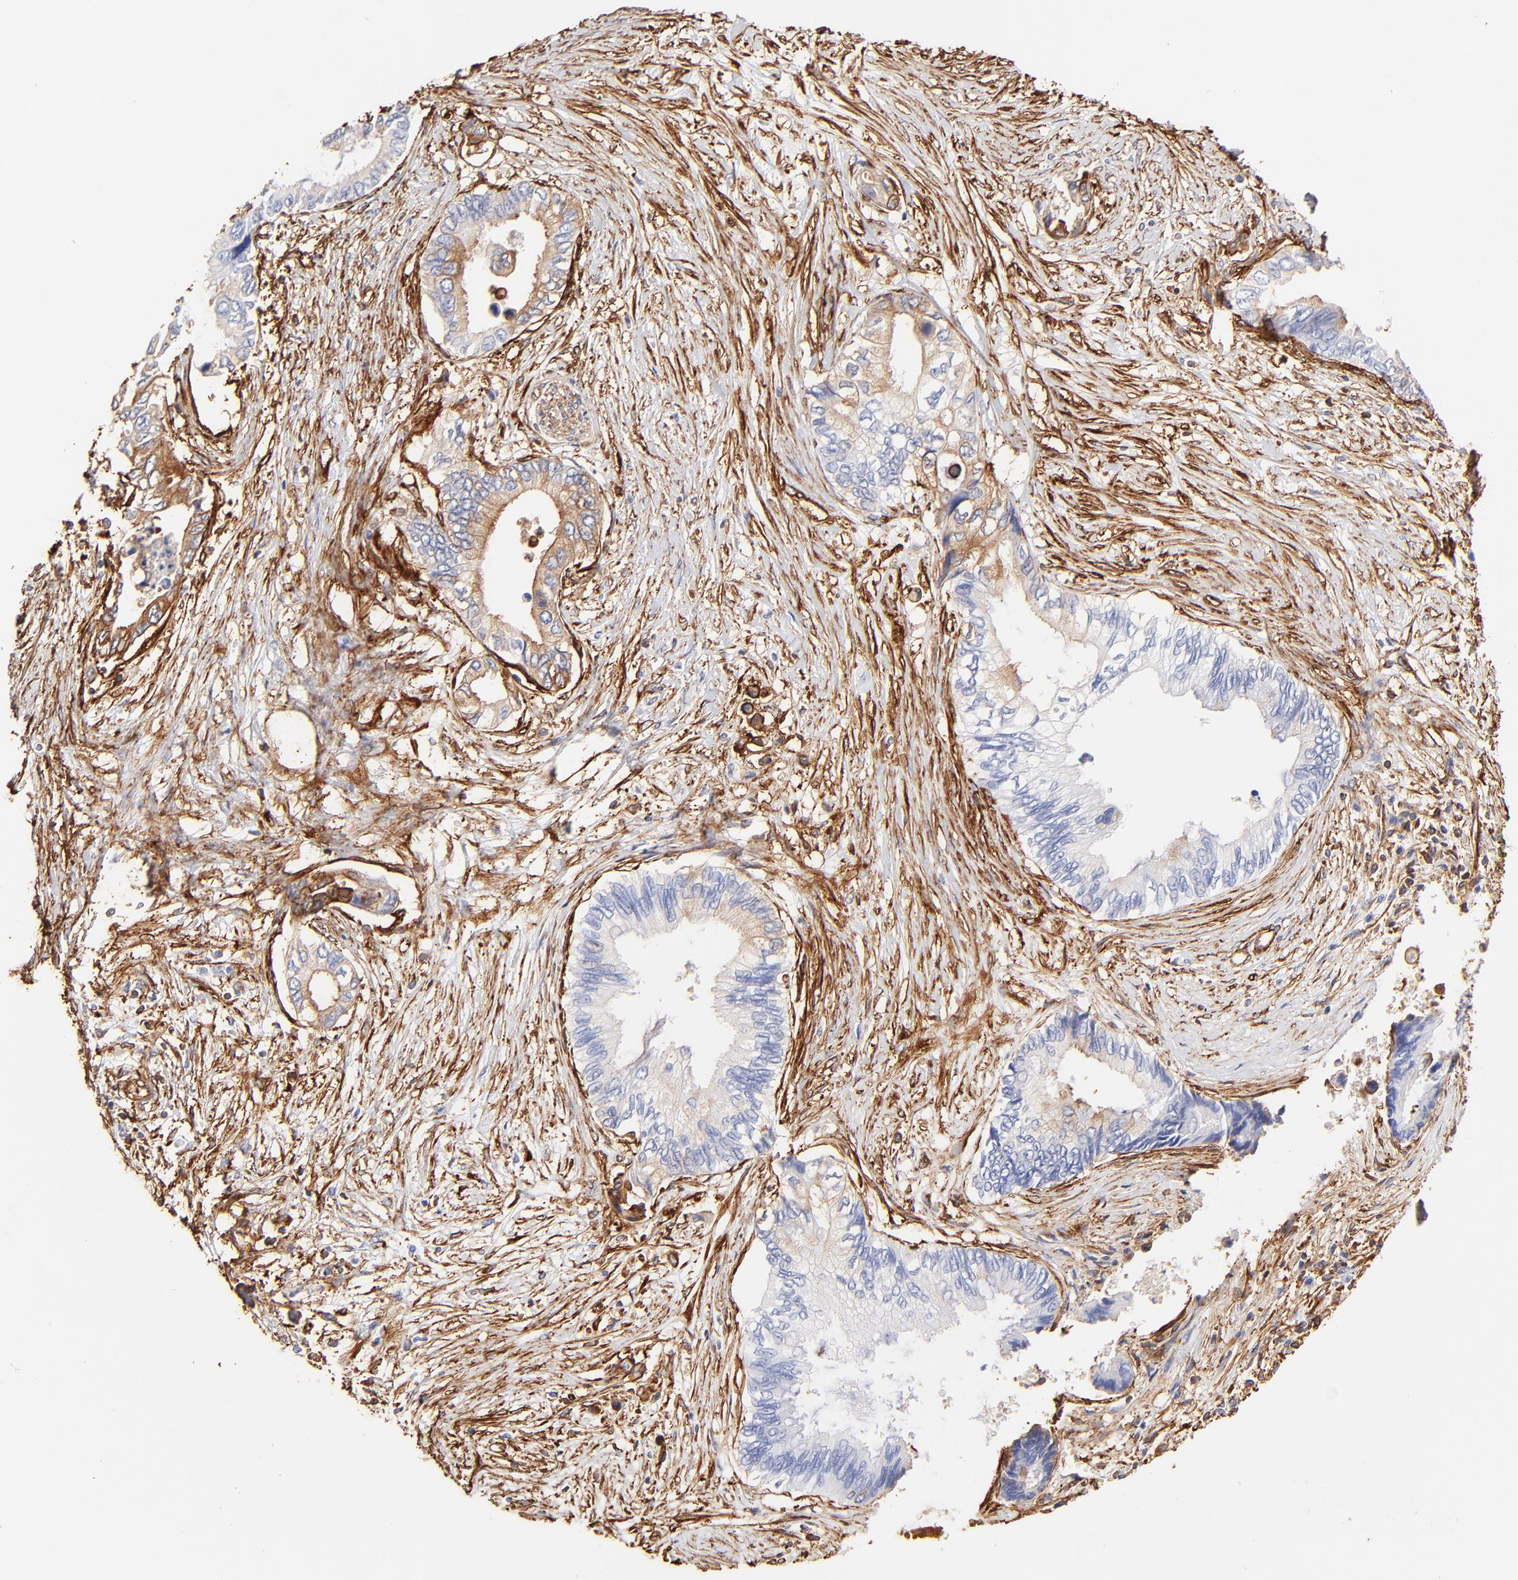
{"staining": {"intensity": "moderate", "quantity": "<25%", "location": "cytoplasmic/membranous"}, "tissue": "pancreatic cancer", "cell_type": "Tumor cells", "image_type": "cancer", "snomed": [{"axis": "morphology", "description": "Adenocarcinoma, NOS"}, {"axis": "topography", "description": "Pancreas"}], "caption": "Pancreatic adenocarcinoma stained for a protein (brown) demonstrates moderate cytoplasmic/membranous positive positivity in approximately <25% of tumor cells.", "gene": "FLNA", "patient": {"sex": "female", "age": 66}}